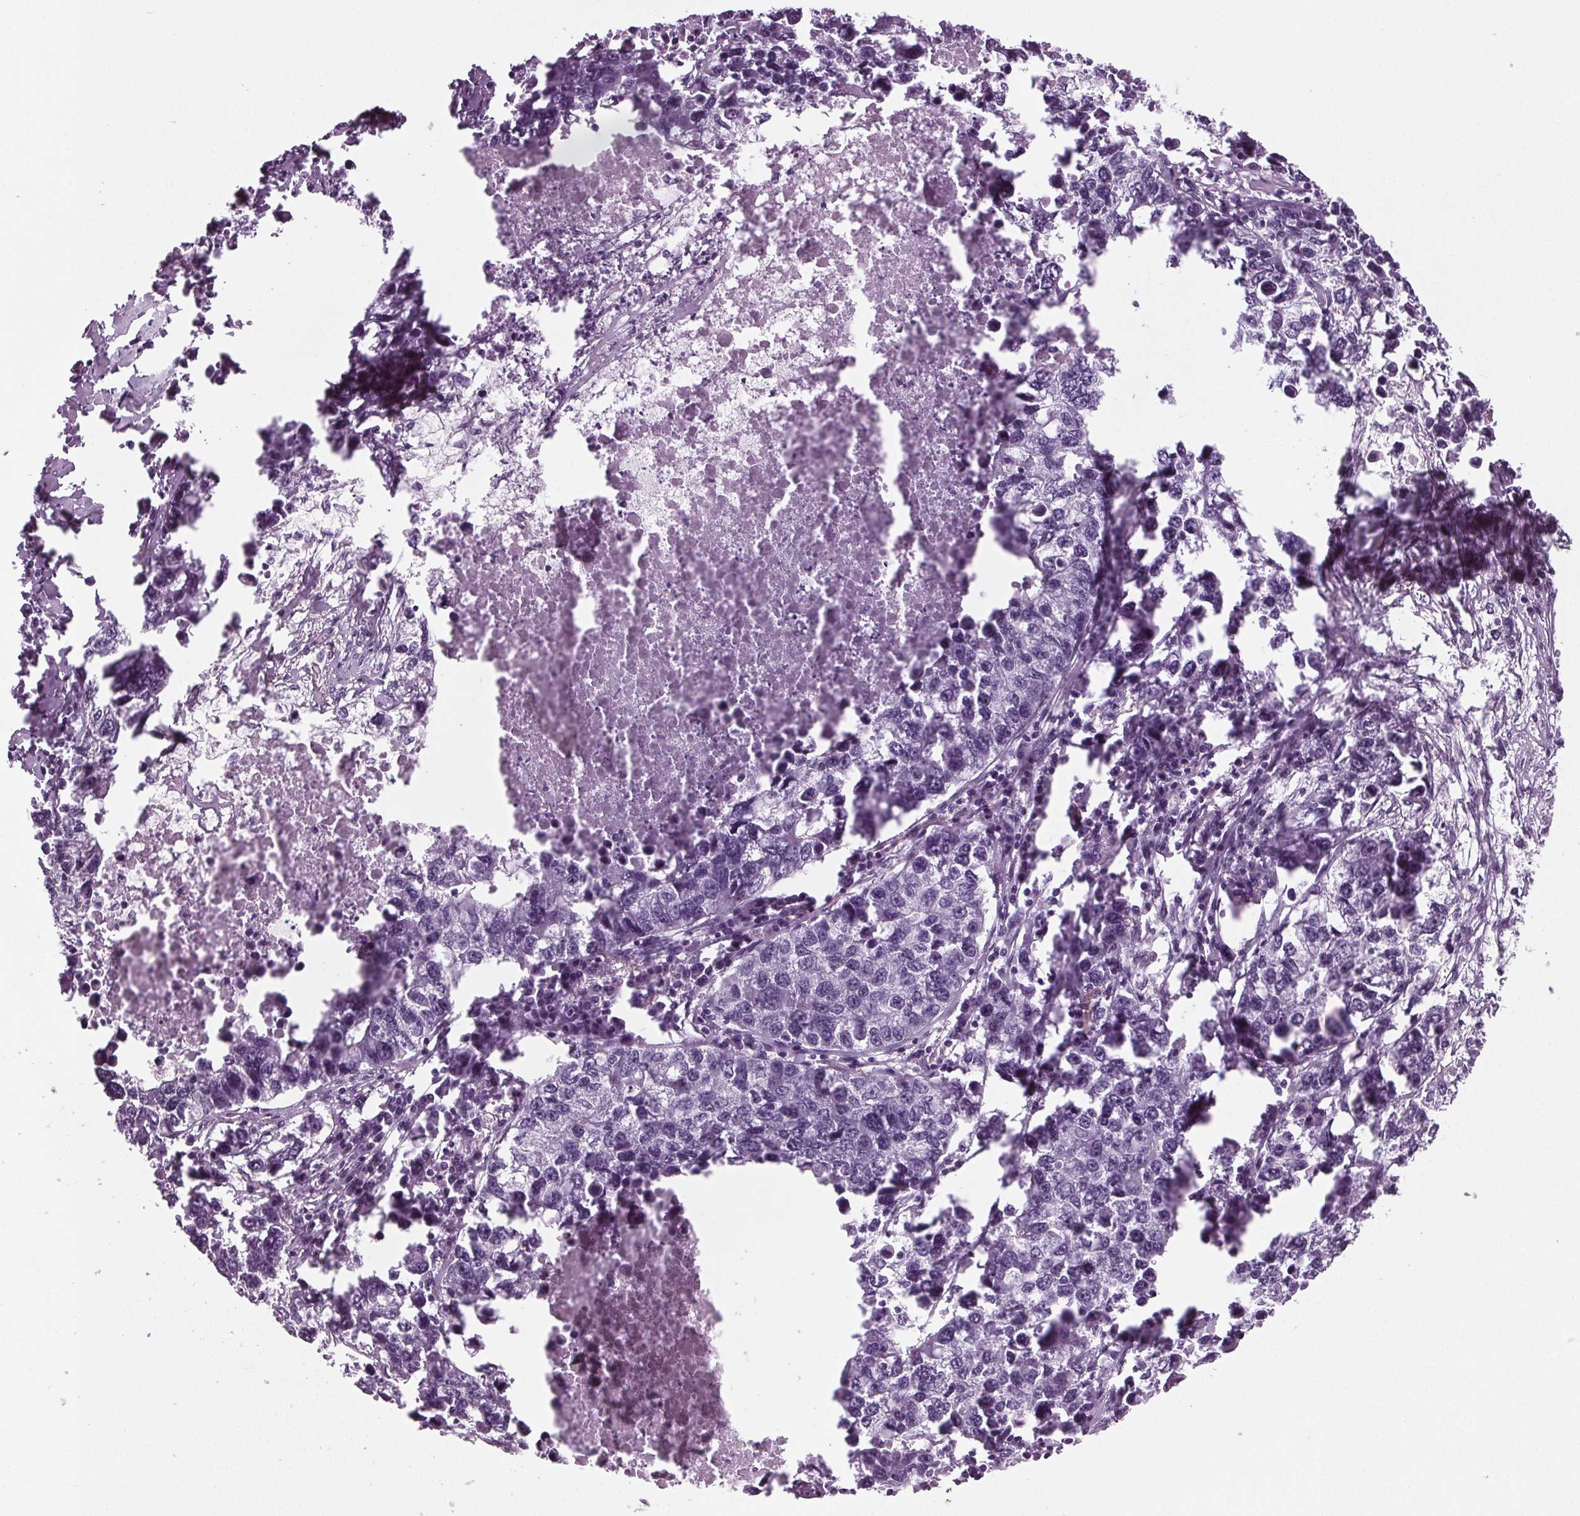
{"staining": {"intensity": "negative", "quantity": "none", "location": "none"}, "tissue": "lung cancer", "cell_type": "Tumor cells", "image_type": "cancer", "snomed": [{"axis": "morphology", "description": "Adenocarcinoma, NOS"}, {"axis": "topography", "description": "Lung"}], "caption": "High magnification brightfield microscopy of lung cancer (adenocarcinoma) stained with DAB (3,3'-diaminobenzidine) (brown) and counterstained with hematoxylin (blue): tumor cells show no significant expression. (DAB immunohistochemistry (IHC) visualized using brightfield microscopy, high magnification).", "gene": "BHLHE22", "patient": {"sex": "female", "age": 51}}